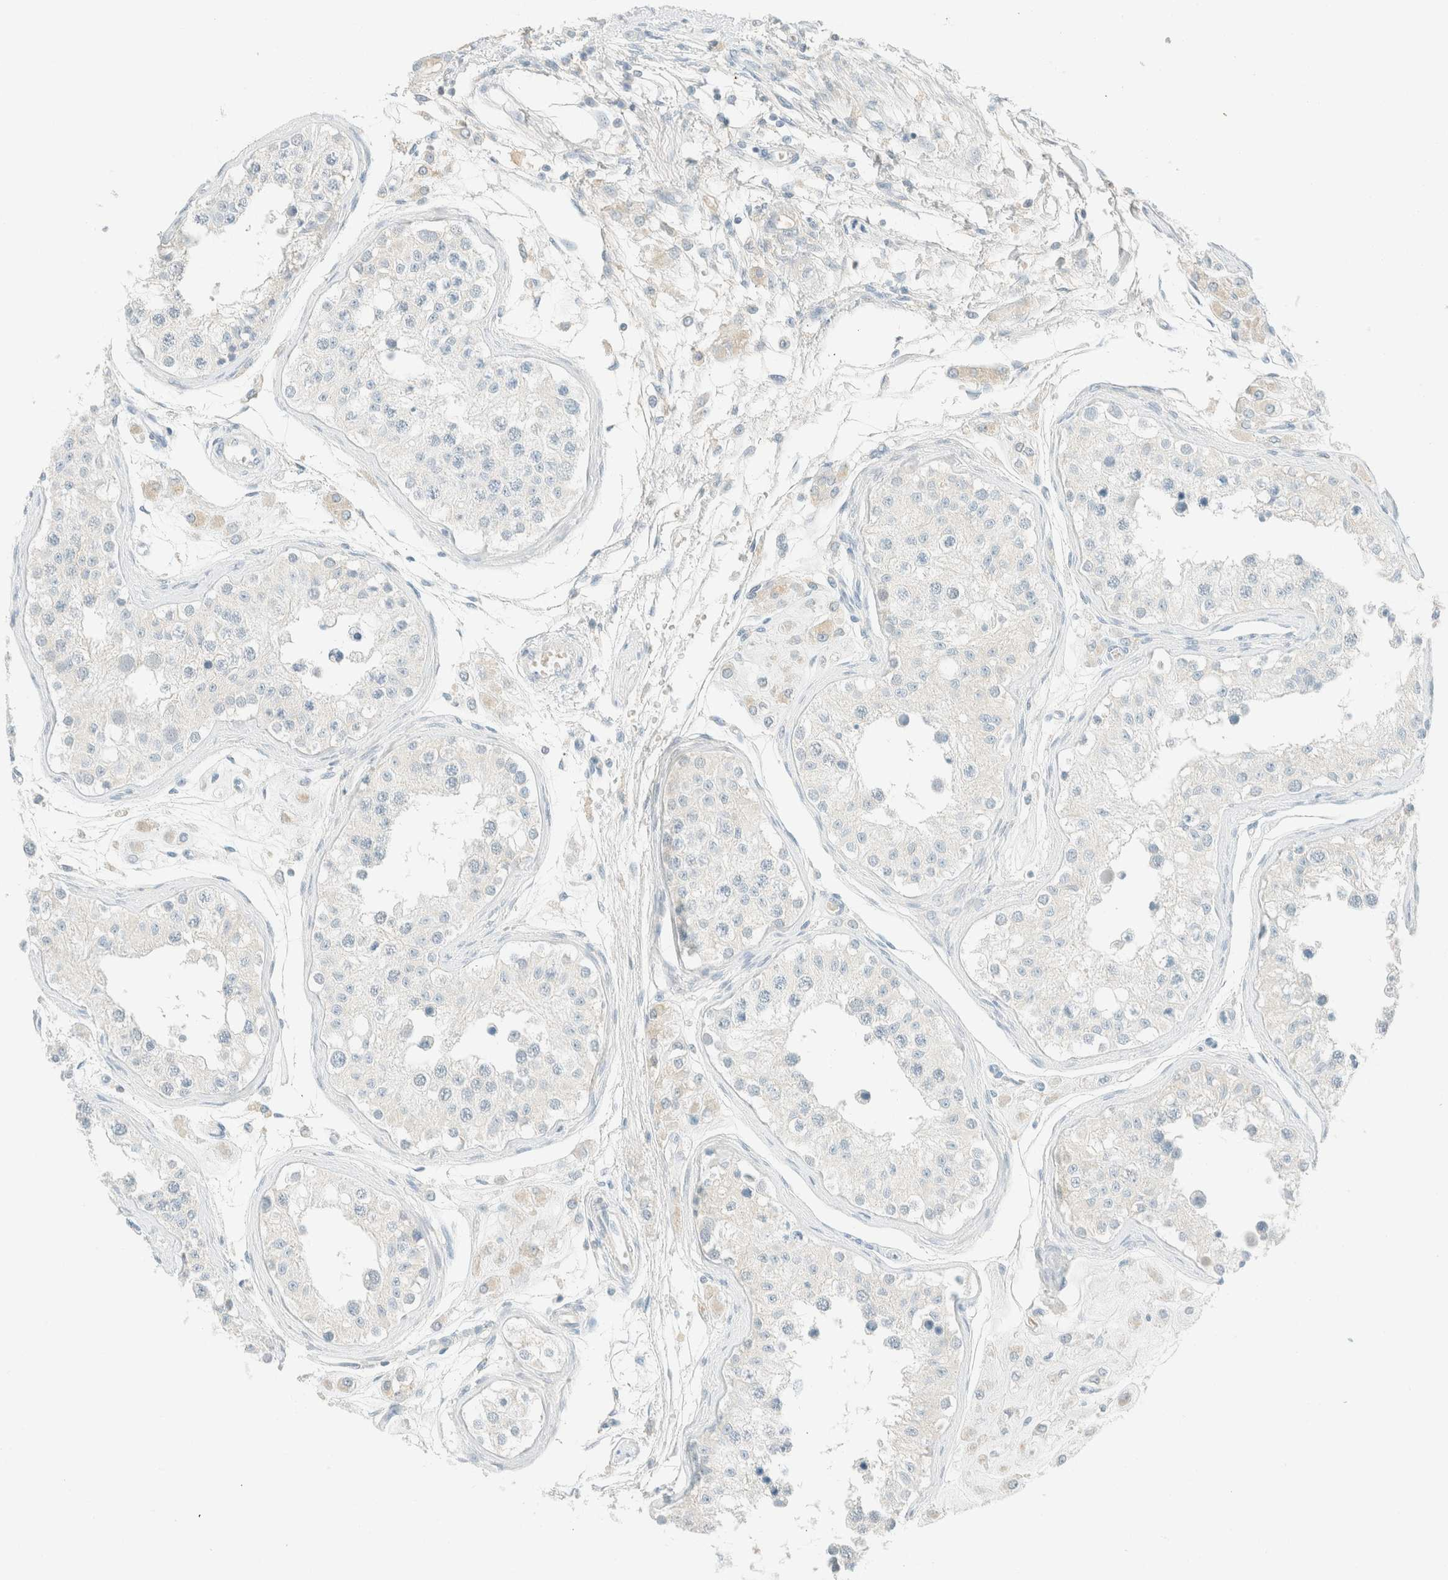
{"staining": {"intensity": "negative", "quantity": "none", "location": "none"}, "tissue": "testis", "cell_type": "Cells in seminiferous ducts", "image_type": "normal", "snomed": [{"axis": "morphology", "description": "Normal tissue, NOS"}, {"axis": "morphology", "description": "Adenocarcinoma, metastatic, NOS"}, {"axis": "topography", "description": "Testis"}], "caption": "Testis was stained to show a protein in brown. There is no significant positivity in cells in seminiferous ducts.", "gene": "GPA33", "patient": {"sex": "male", "age": 26}}